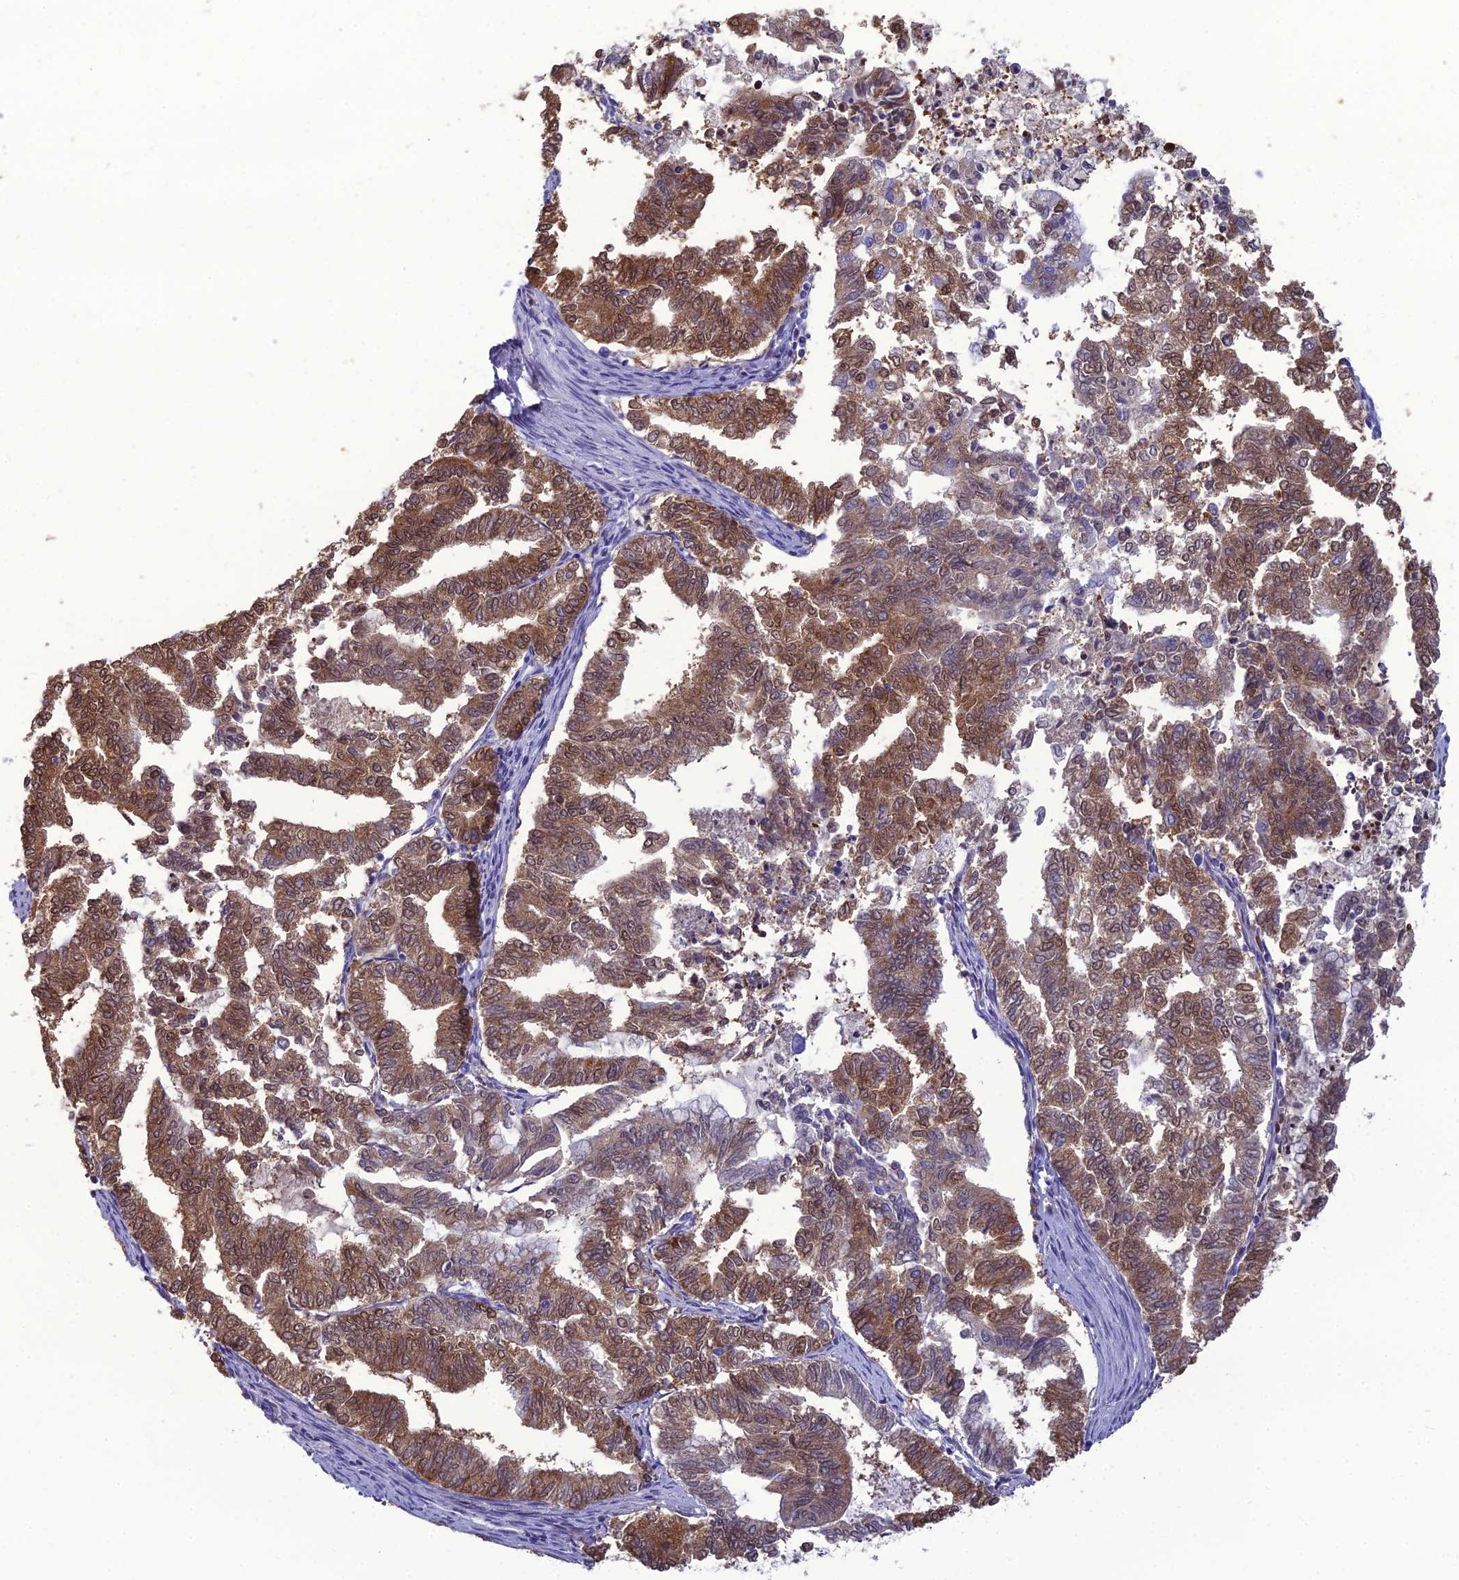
{"staining": {"intensity": "moderate", "quantity": ">75%", "location": "cytoplasmic/membranous"}, "tissue": "endometrial cancer", "cell_type": "Tumor cells", "image_type": "cancer", "snomed": [{"axis": "morphology", "description": "Adenocarcinoma, NOS"}, {"axis": "topography", "description": "Endometrium"}], "caption": "The micrograph demonstrates immunohistochemical staining of endometrial cancer. There is moderate cytoplasmic/membranous expression is identified in about >75% of tumor cells.", "gene": "GNPNAT1", "patient": {"sex": "female", "age": 79}}